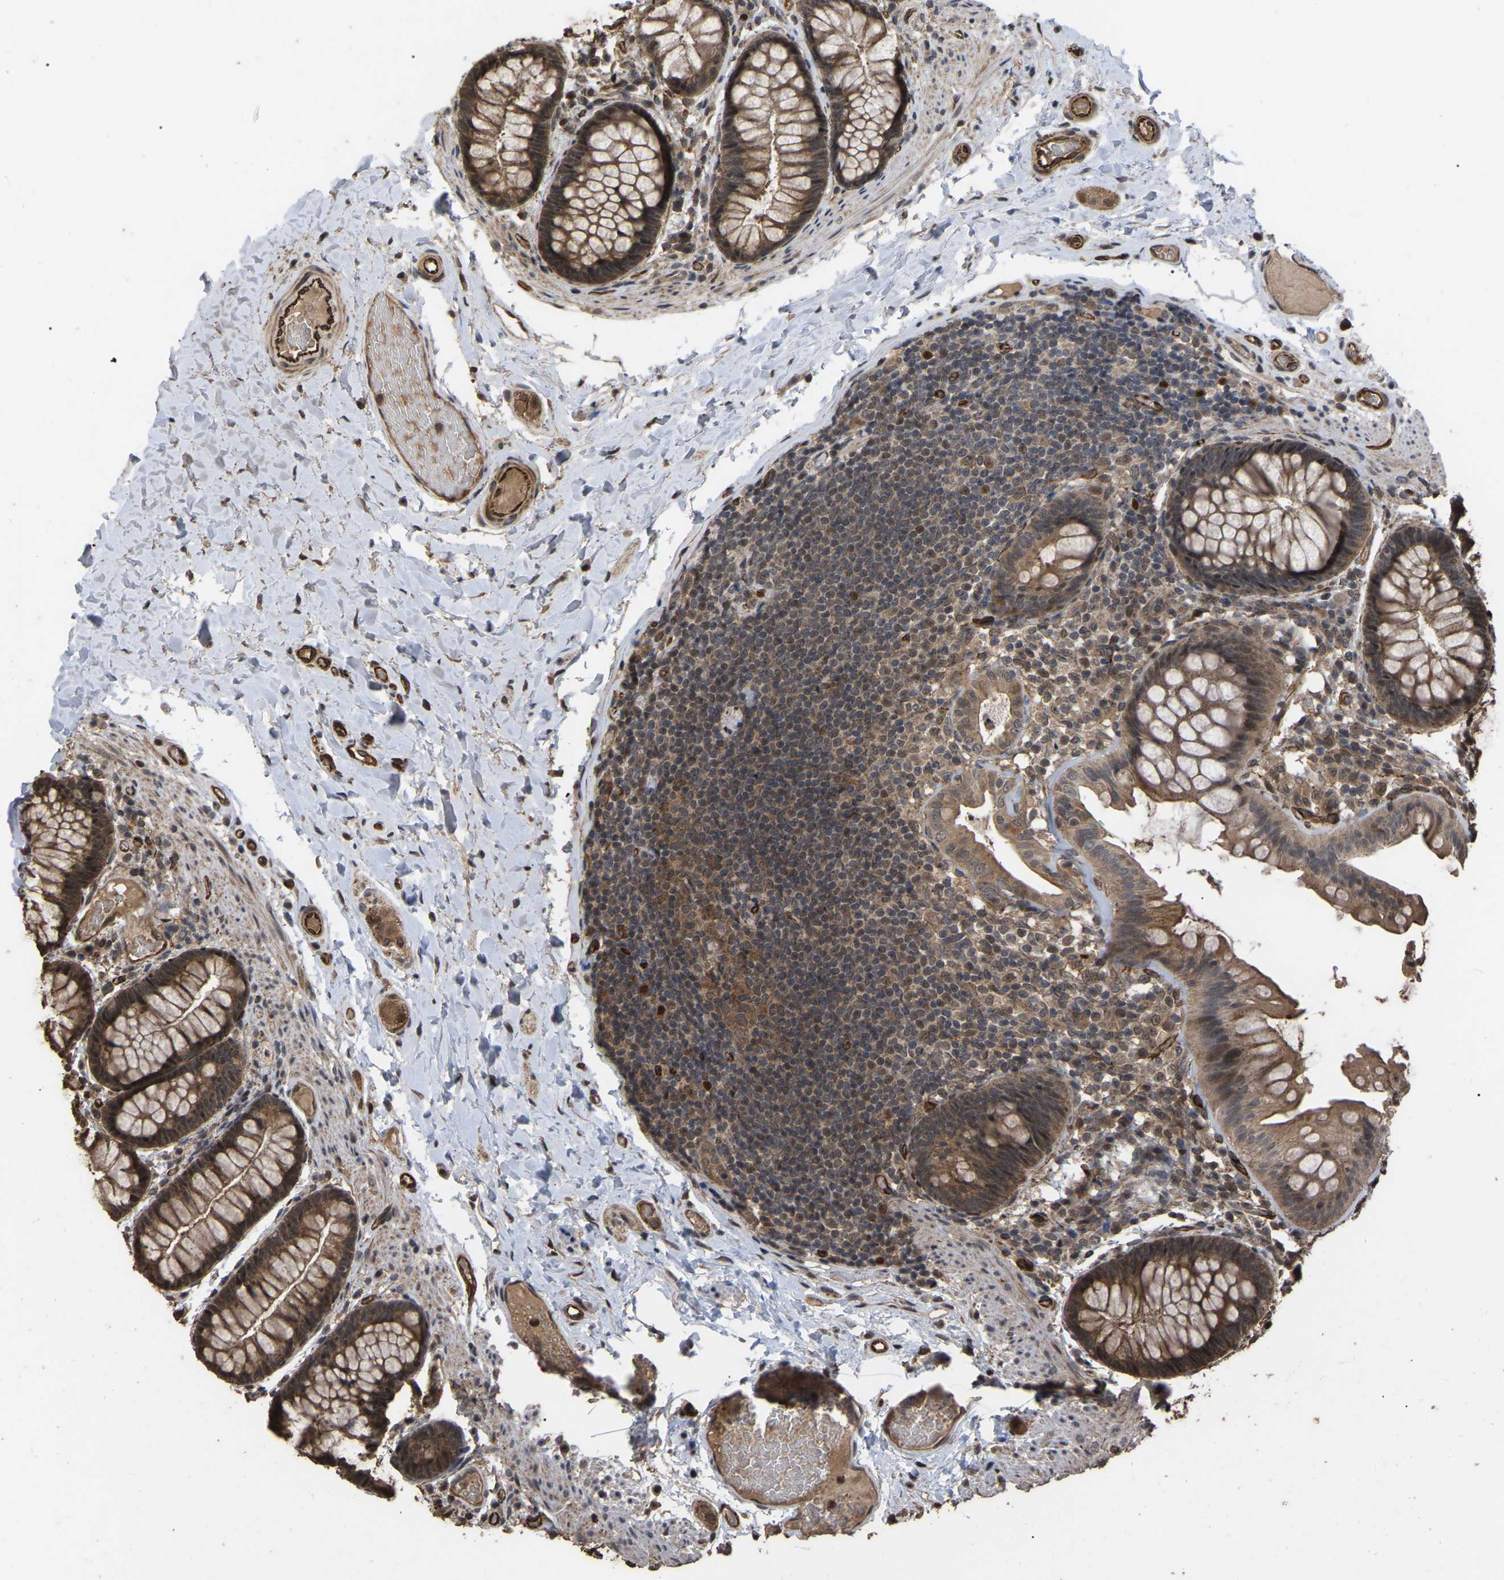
{"staining": {"intensity": "moderate", "quantity": "25%-75%", "location": "cytoplasmic/membranous"}, "tissue": "colon", "cell_type": "Endothelial cells", "image_type": "normal", "snomed": [{"axis": "morphology", "description": "Normal tissue, NOS"}, {"axis": "topography", "description": "Colon"}], "caption": "The photomicrograph shows staining of benign colon, revealing moderate cytoplasmic/membranous protein staining (brown color) within endothelial cells. Nuclei are stained in blue.", "gene": "FAM161B", "patient": {"sex": "female", "age": 56}}